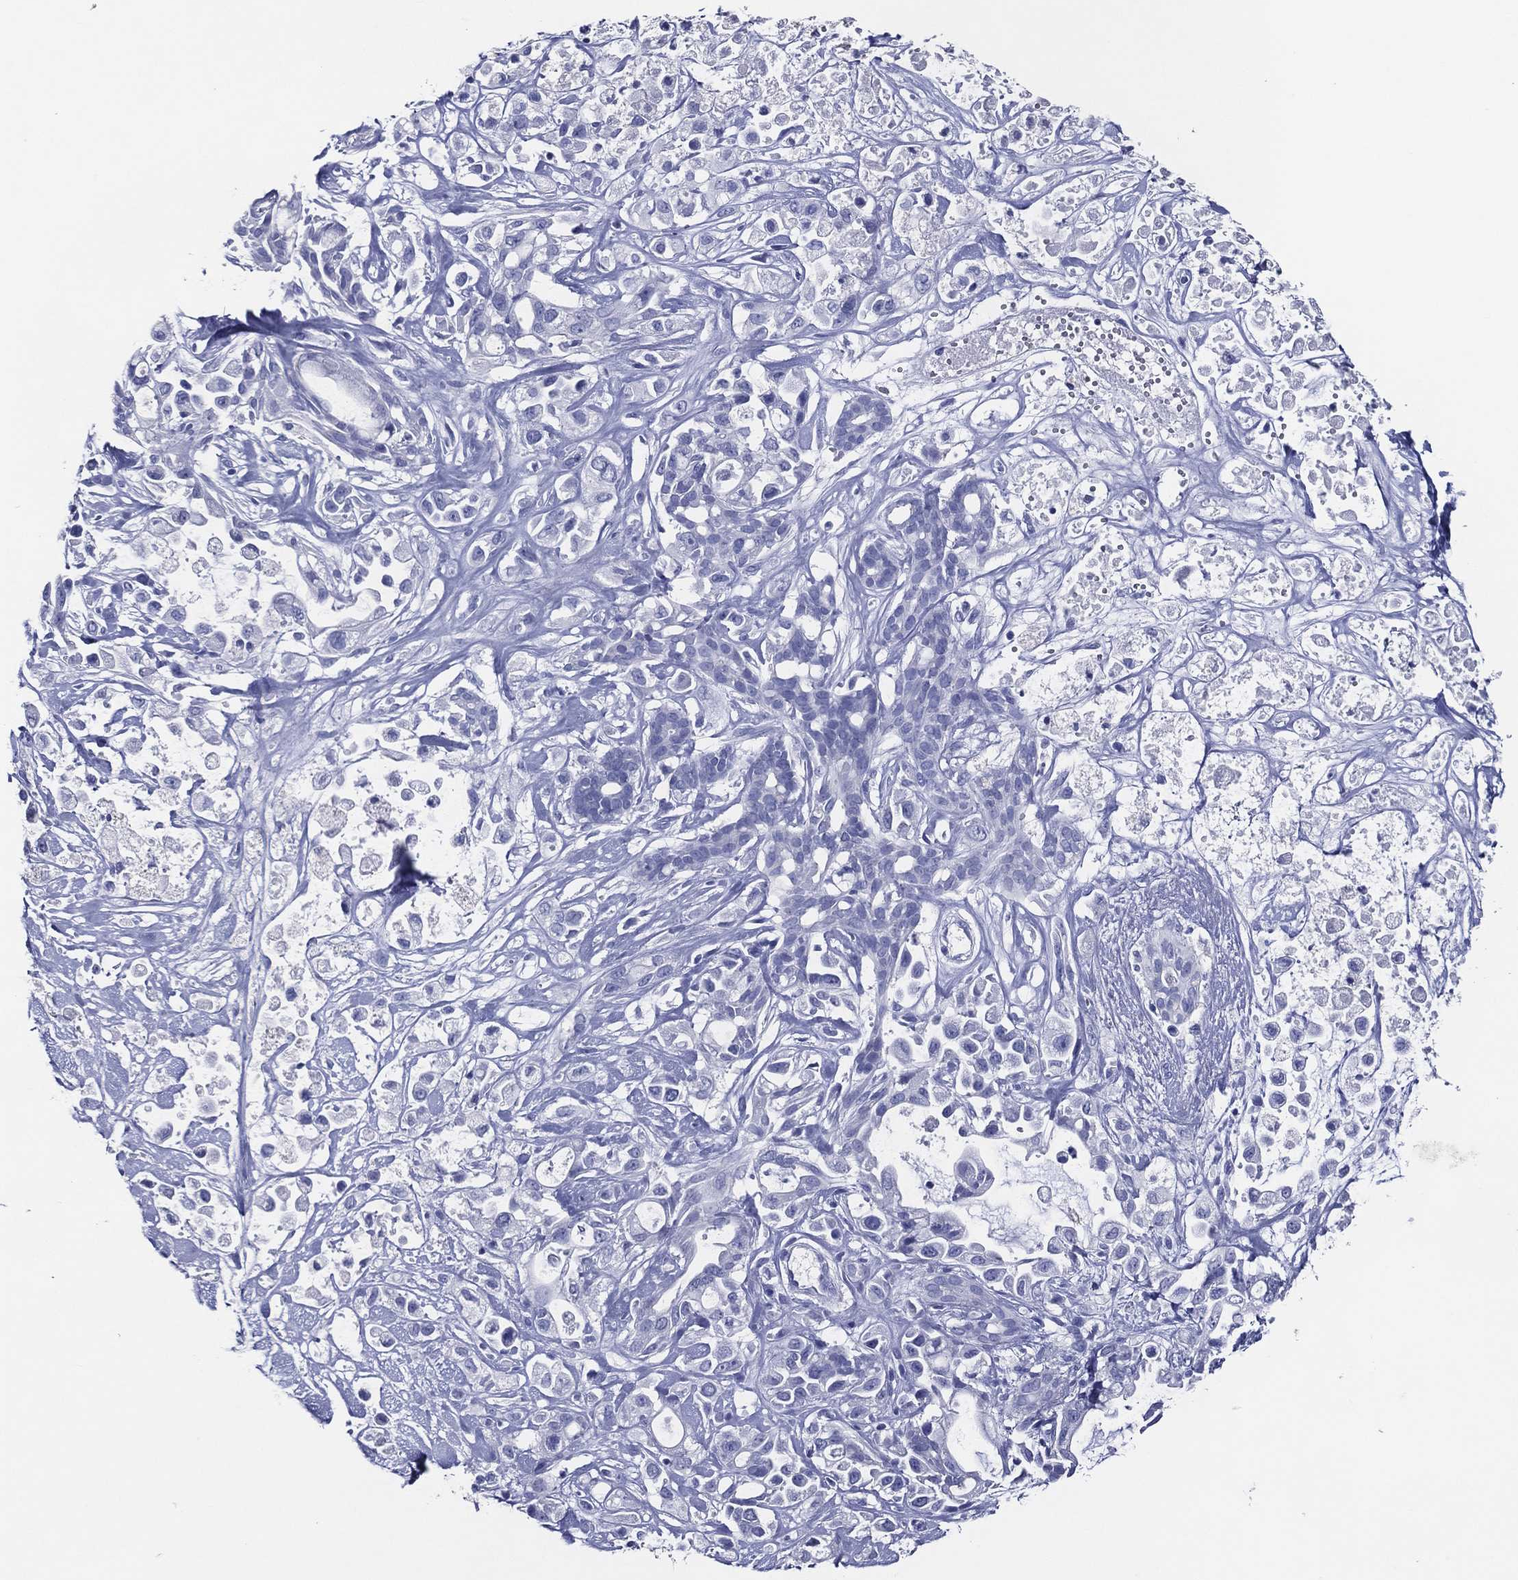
{"staining": {"intensity": "negative", "quantity": "none", "location": "none"}, "tissue": "pancreatic cancer", "cell_type": "Tumor cells", "image_type": "cancer", "snomed": [{"axis": "morphology", "description": "Adenocarcinoma, NOS"}, {"axis": "topography", "description": "Pancreas"}], "caption": "Adenocarcinoma (pancreatic) was stained to show a protein in brown. There is no significant staining in tumor cells.", "gene": "ACE2", "patient": {"sex": "male", "age": 44}}